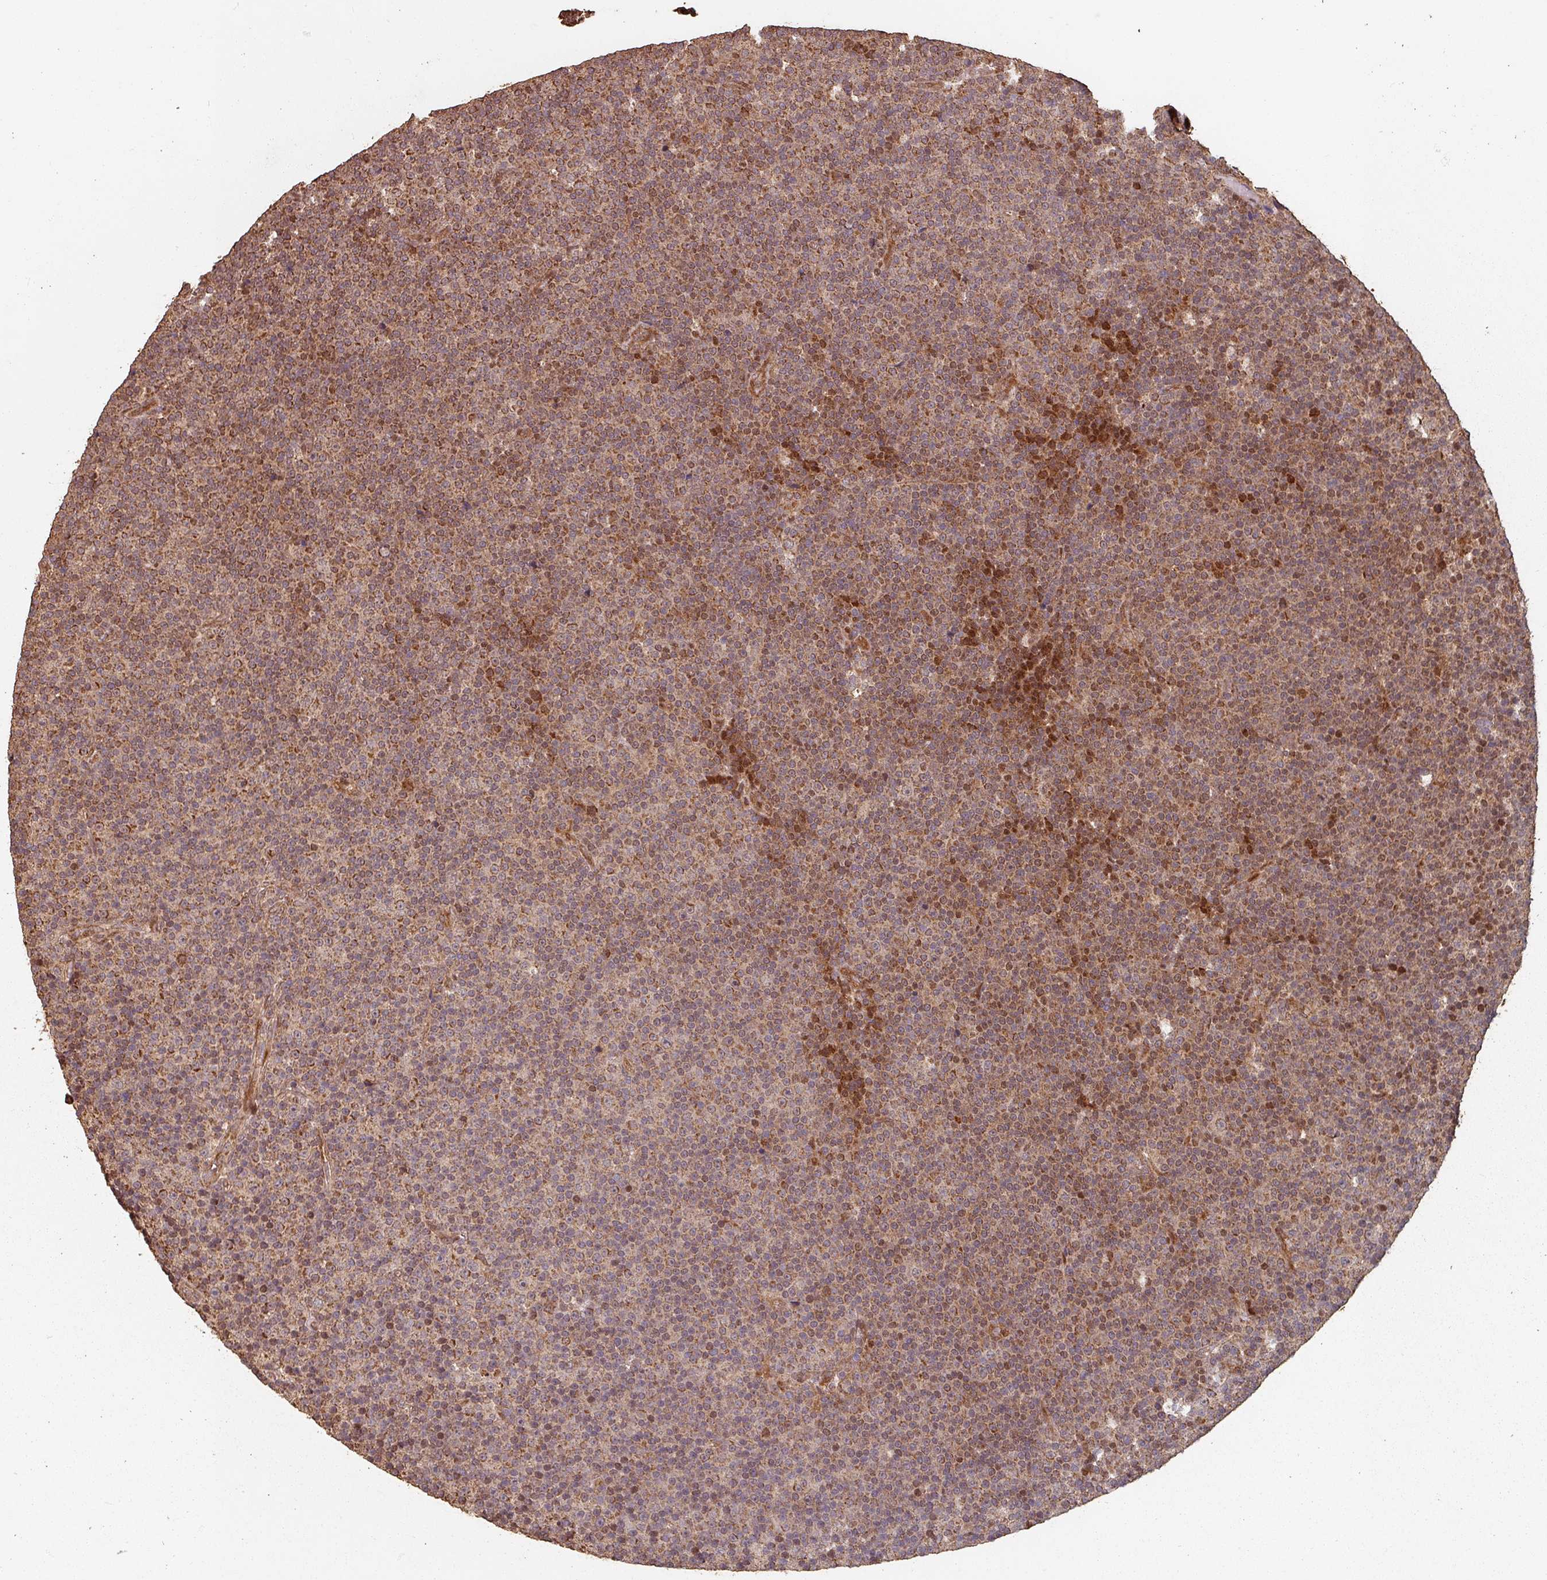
{"staining": {"intensity": "moderate", "quantity": ">75%", "location": "cytoplasmic/membranous,nuclear"}, "tissue": "lymphoma", "cell_type": "Tumor cells", "image_type": "cancer", "snomed": [{"axis": "morphology", "description": "Malignant lymphoma, non-Hodgkin's type, Low grade"}, {"axis": "topography", "description": "Lymph node"}], "caption": "Moderate cytoplasmic/membranous and nuclear protein staining is appreciated in about >75% of tumor cells in lymphoma. (Stains: DAB in brown, nuclei in blue, Microscopy: brightfield microscopy at high magnification).", "gene": "EID1", "patient": {"sex": "female", "age": 67}}